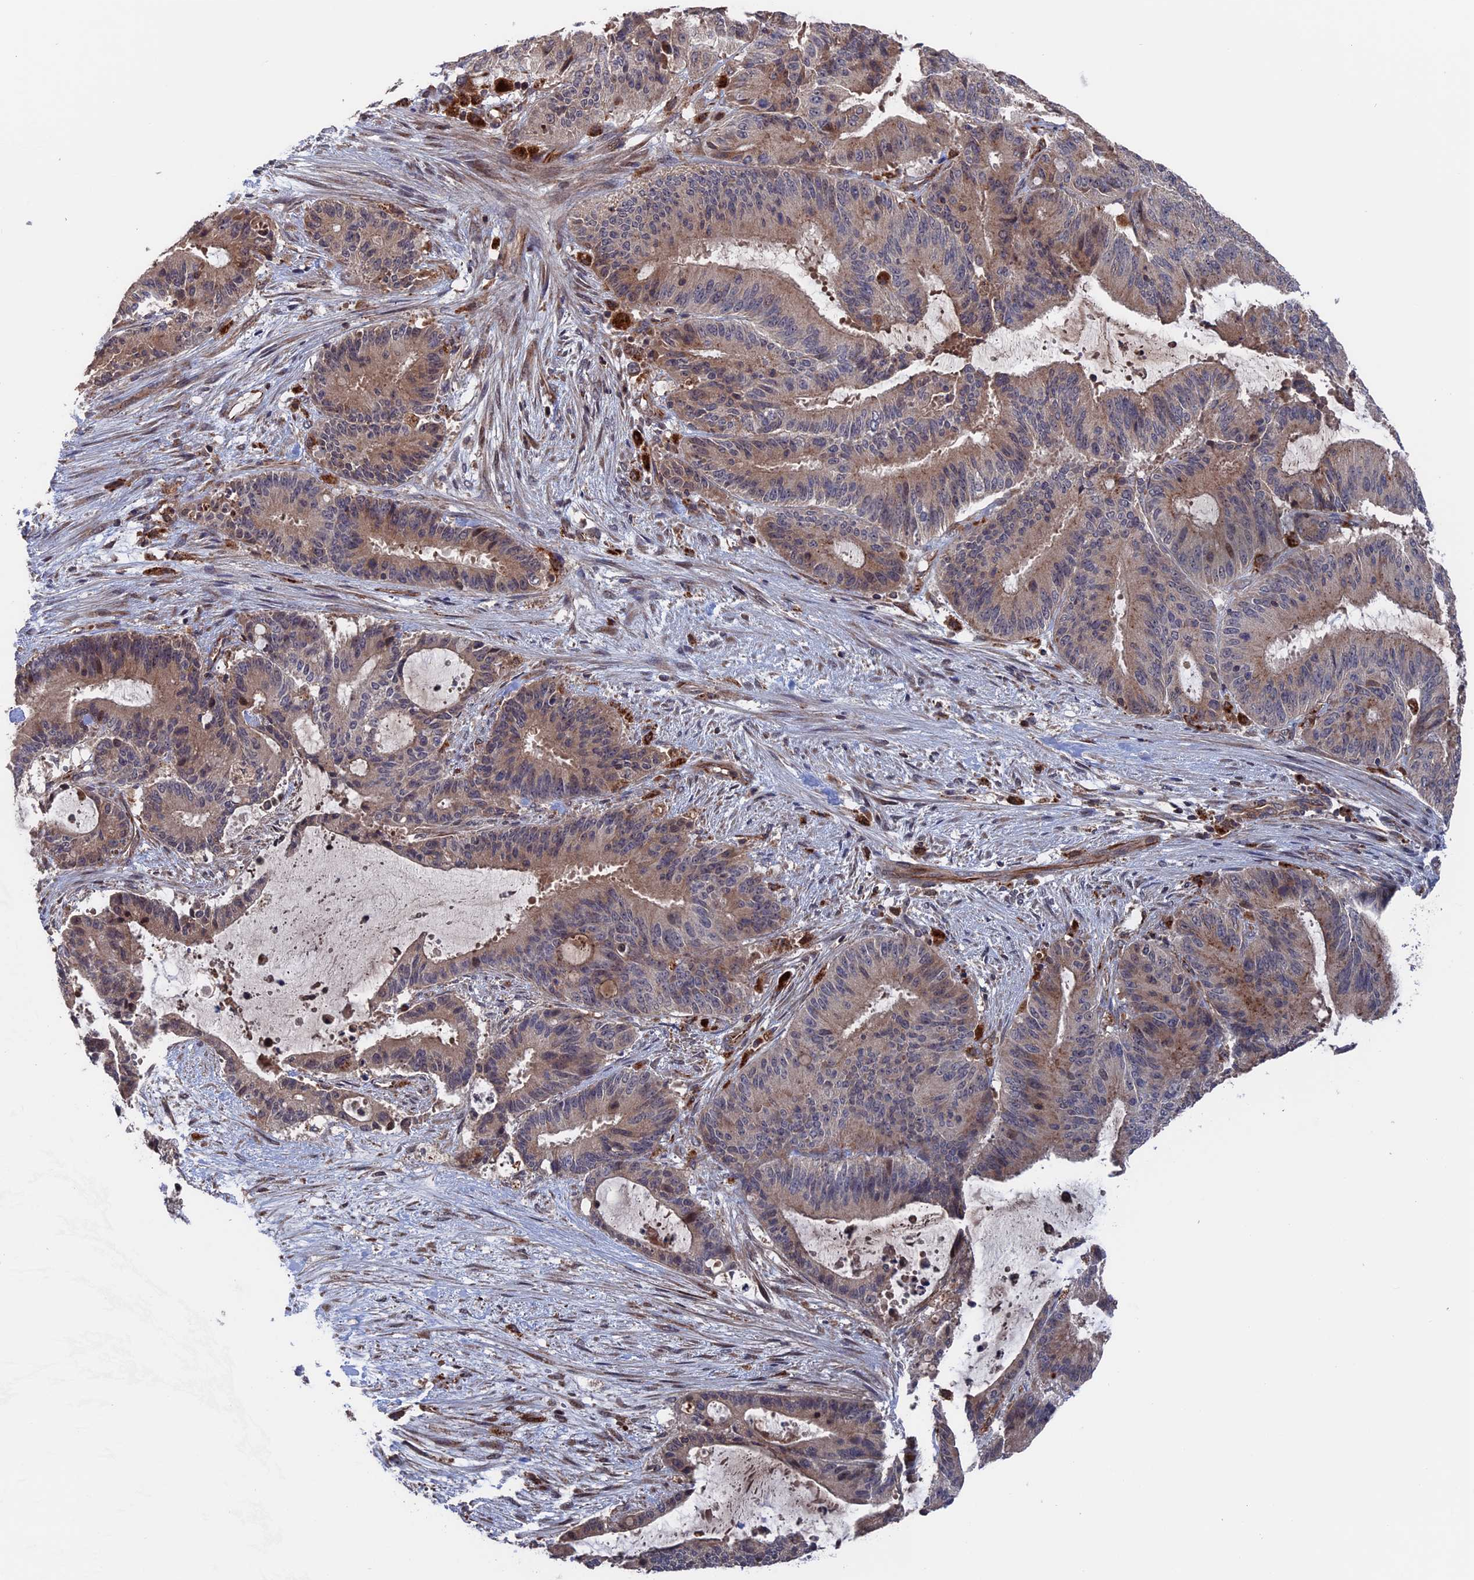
{"staining": {"intensity": "moderate", "quantity": "25%-75%", "location": "cytoplasmic/membranous"}, "tissue": "liver cancer", "cell_type": "Tumor cells", "image_type": "cancer", "snomed": [{"axis": "morphology", "description": "Normal tissue, NOS"}, {"axis": "morphology", "description": "Cholangiocarcinoma"}, {"axis": "topography", "description": "Liver"}, {"axis": "topography", "description": "Peripheral nerve tissue"}], "caption": "An IHC image of neoplastic tissue is shown. Protein staining in brown highlights moderate cytoplasmic/membranous positivity in liver cholangiocarcinoma within tumor cells. The protein of interest is stained brown, and the nuclei are stained in blue (DAB IHC with brightfield microscopy, high magnification).", "gene": "PLA2G15", "patient": {"sex": "female", "age": 73}}